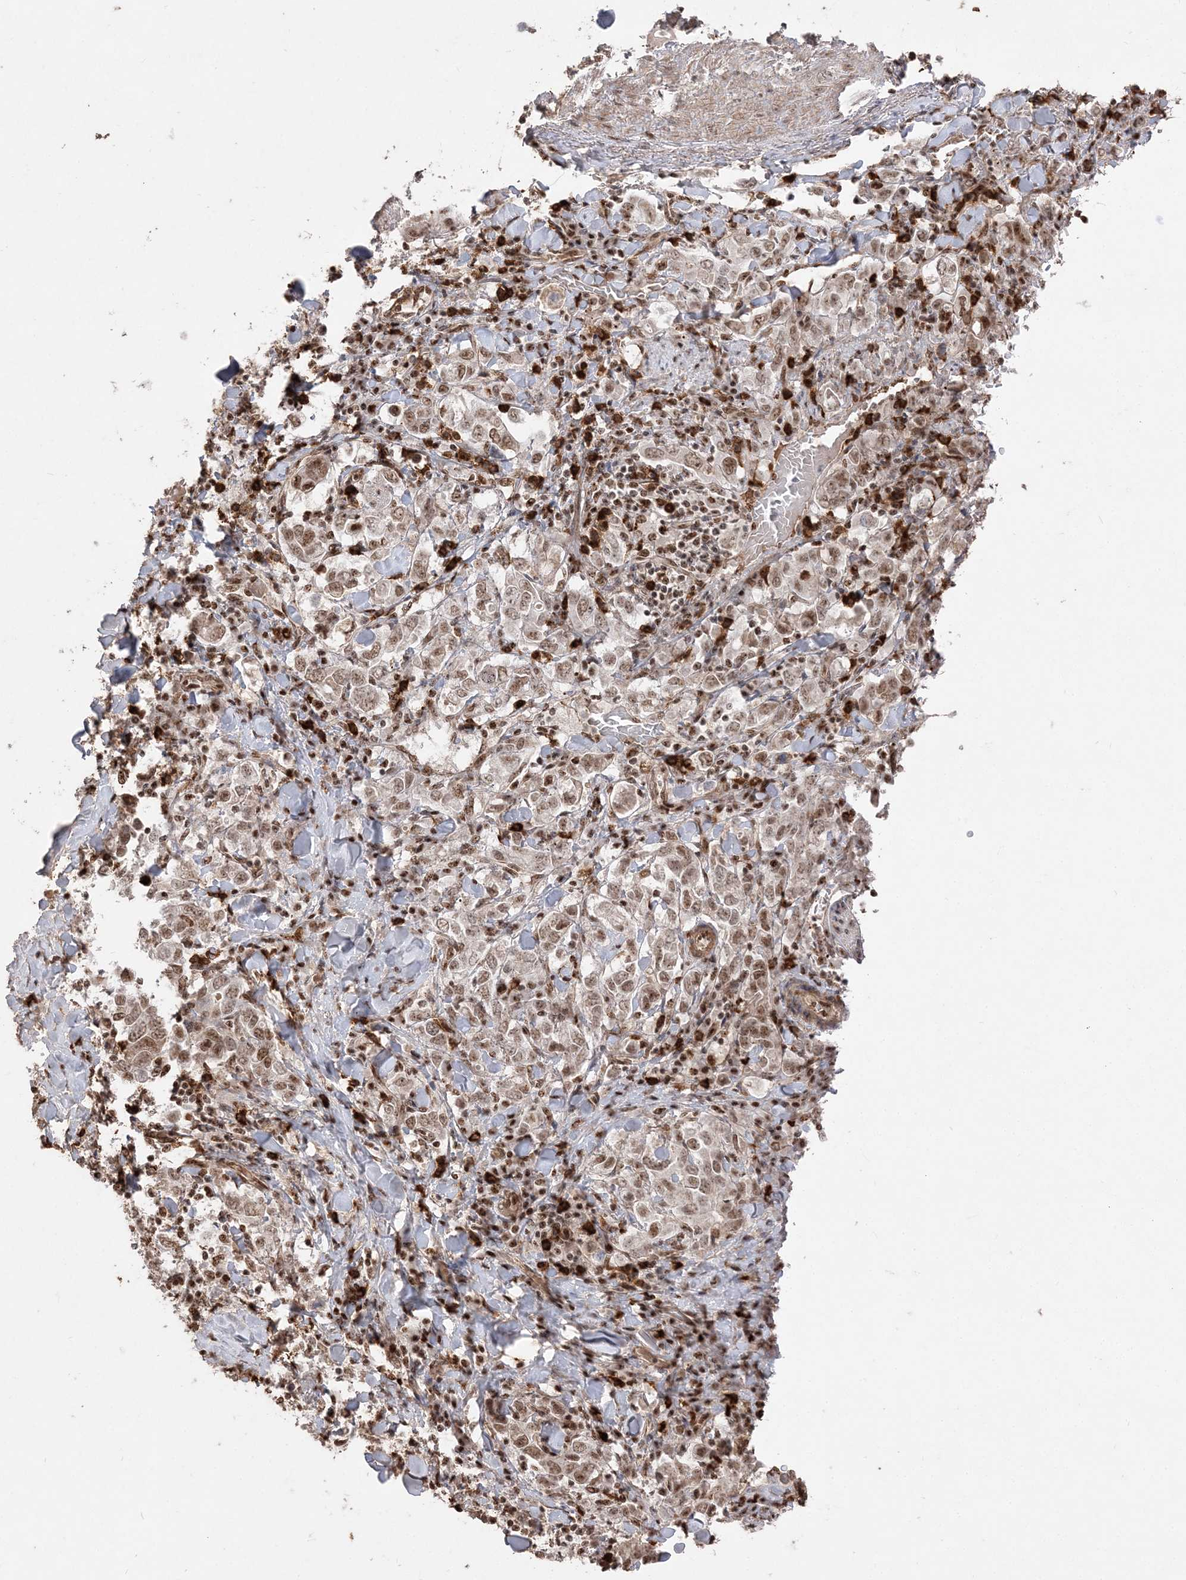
{"staining": {"intensity": "moderate", "quantity": ">75%", "location": "nuclear"}, "tissue": "stomach cancer", "cell_type": "Tumor cells", "image_type": "cancer", "snomed": [{"axis": "morphology", "description": "Adenocarcinoma, NOS"}, {"axis": "topography", "description": "Stomach, upper"}], "caption": "A brown stain shows moderate nuclear expression of a protein in human adenocarcinoma (stomach) tumor cells. The protein is stained brown, and the nuclei are stained in blue (DAB IHC with brightfield microscopy, high magnification).", "gene": "RBM17", "patient": {"sex": "male", "age": 62}}